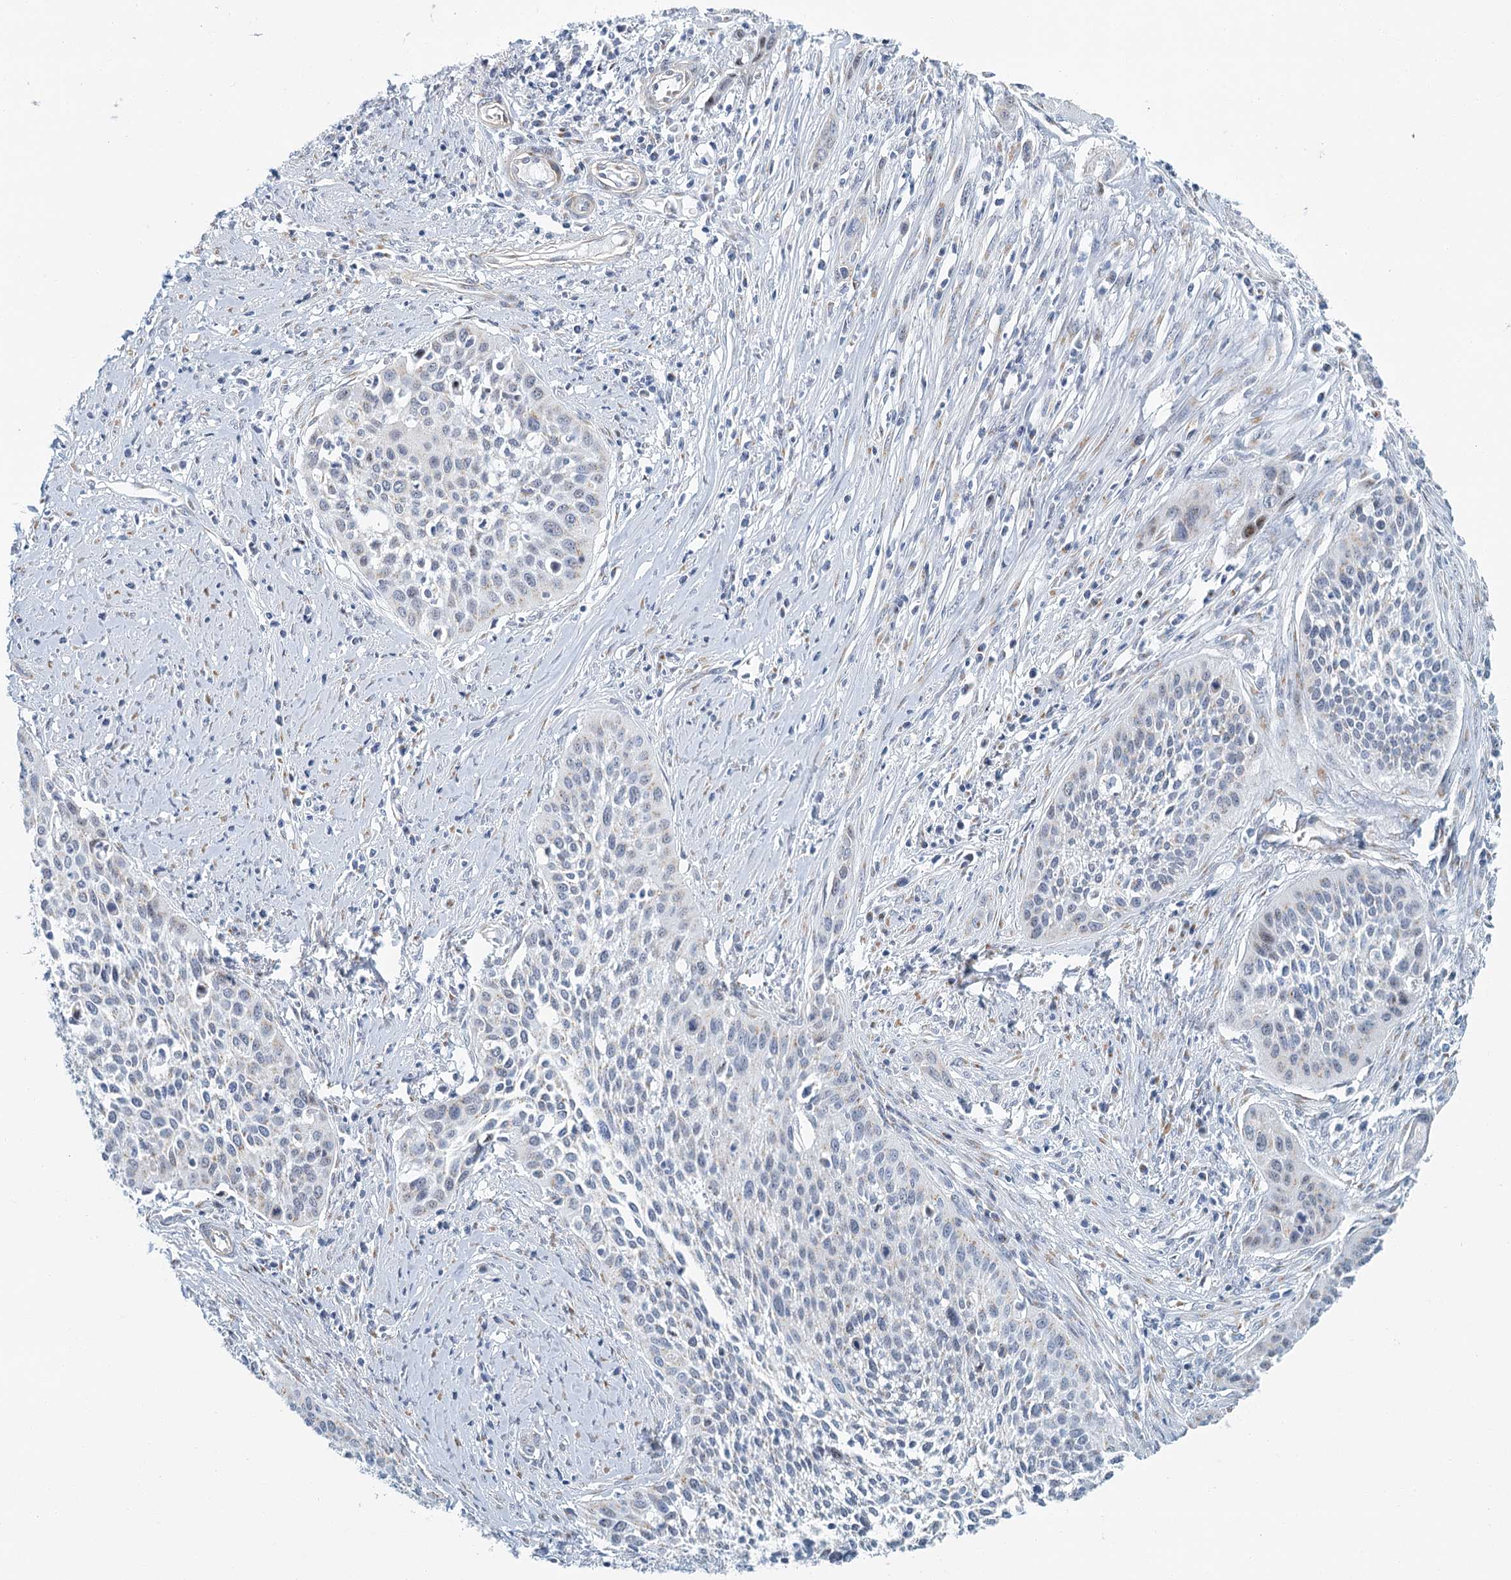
{"staining": {"intensity": "weak", "quantity": "<25%", "location": "cytoplasmic/membranous"}, "tissue": "cervical cancer", "cell_type": "Tumor cells", "image_type": "cancer", "snomed": [{"axis": "morphology", "description": "Squamous cell carcinoma, NOS"}, {"axis": "topography", "description": "Cervix"}], "caption": "Protein analysis of cervical squamous cell carcinoma shows no significant positivity in tumor cells.", "gene": "ZNF527", "patient": {"sex": "female", "age": 34}}